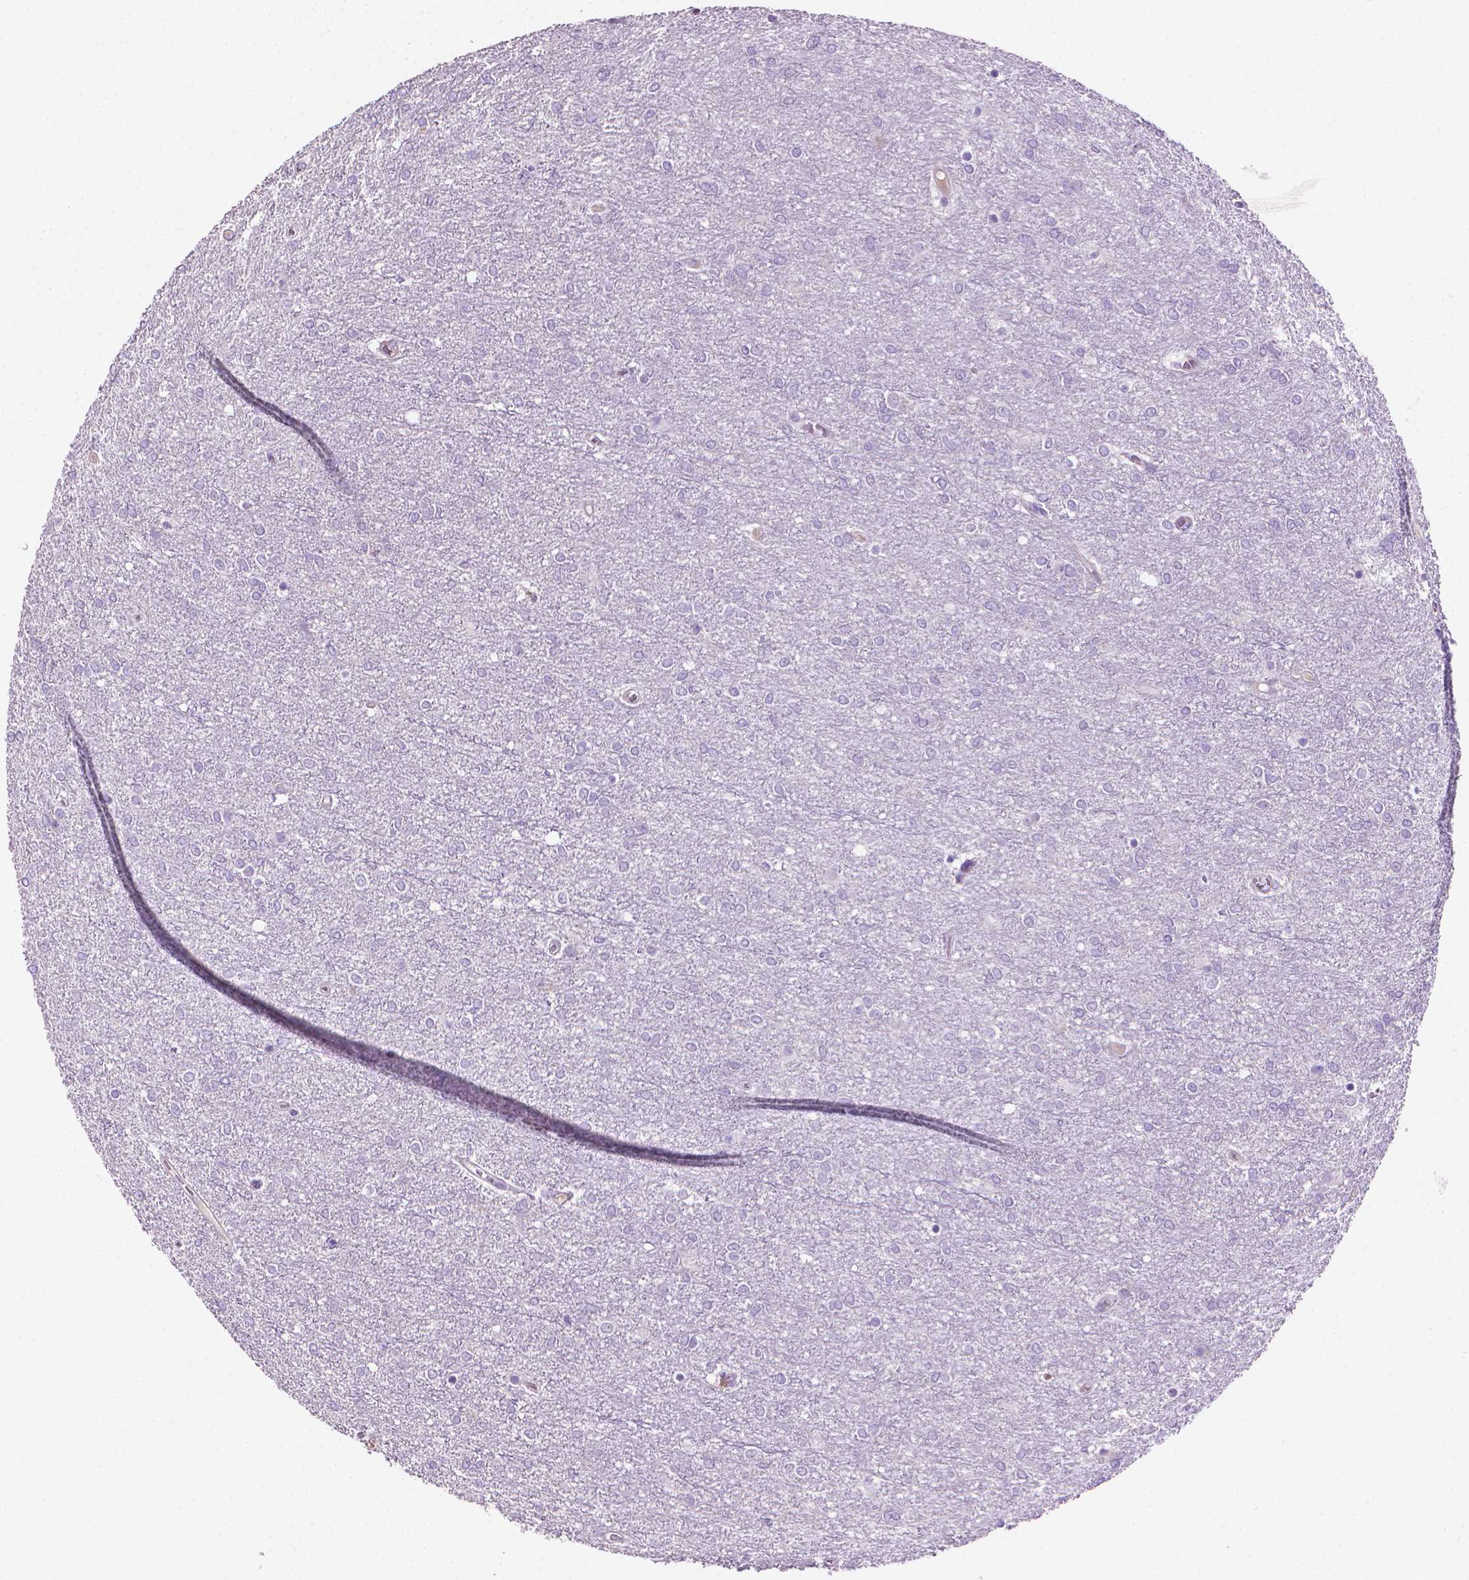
{"staining": {"intensity": "negative", "quantity": "none", "location": "none"}, "tissue": "glioma", "cell_type": "Tumor cells", "image_type": "cancer", "snomed": [{"axis": "morphology", "description": "Glioma, malignant, High grade"}, {"axis": "topography", "description": "Brain"}], "caption": "A high-resolution micrograph shows immunohistochemistry staining of high-grade glioma (malignant), which reveals no significant positivity in tumor cells.", "gene": "KRT73", "patient": {"sex": "female", "age": 61}}